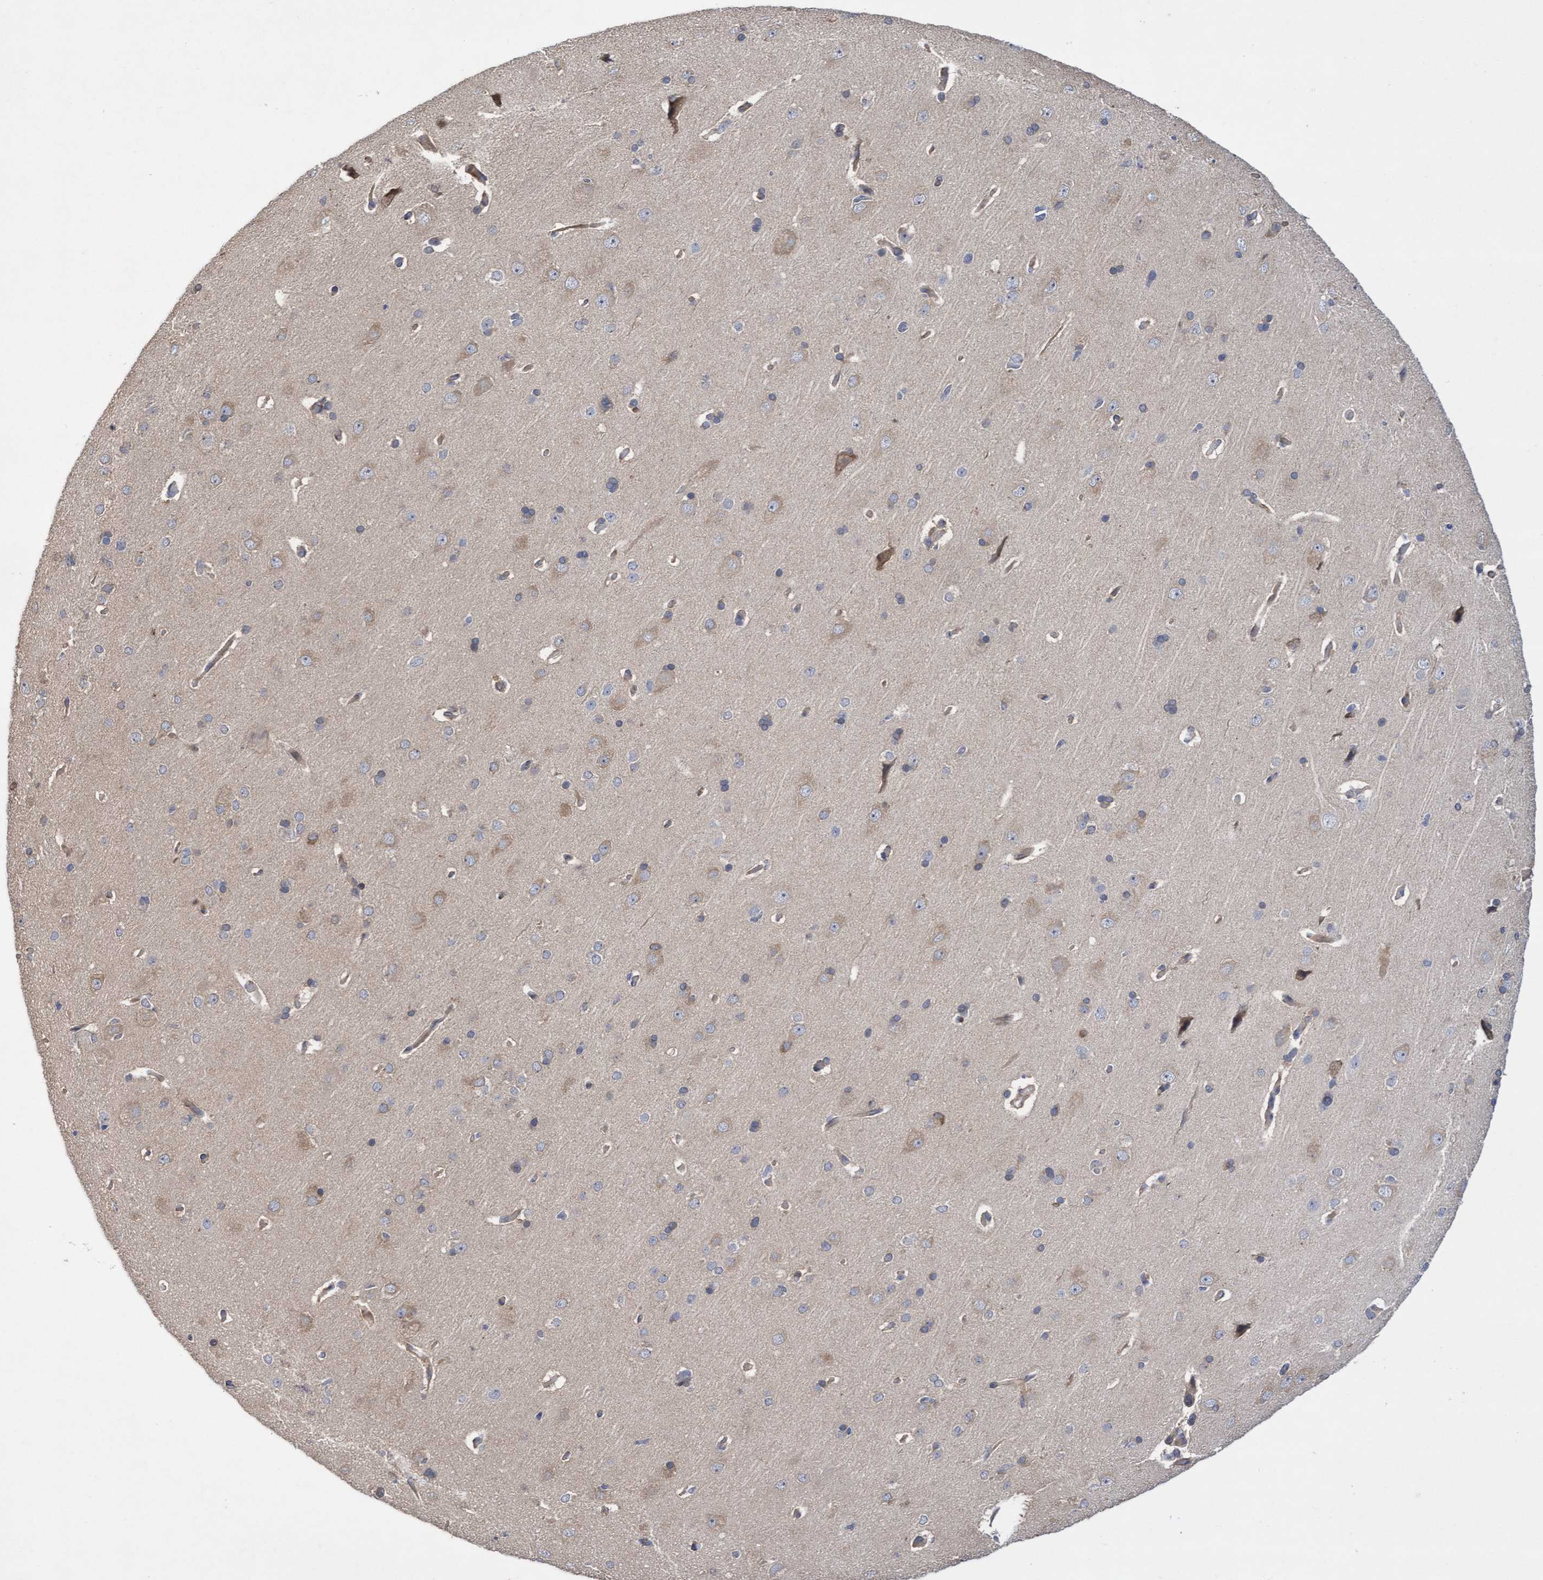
{"staining": {"intensity": "moderate", "quantity": ">75%", "location": "cytoplasmic/membranous"}, "tissue": "cerebral cortex", "cell_type": "Endothelial cells", "image_type": "normal", "snomed": [{"axis": "morphology", "description": "Normal tissue, NOS"}, {"axis": "topography", "description": "Cerebral cortex"}], "caption": "The immunohistochemical stain shows moderate cytoplasmic/membranous staining in endothelial cells of unremarkable cerebral cortex. (Brightfield microscopy of DAB IHC at high magnification).", "gene": "COBL", "patient": {"sex": "male", "age": 62}}